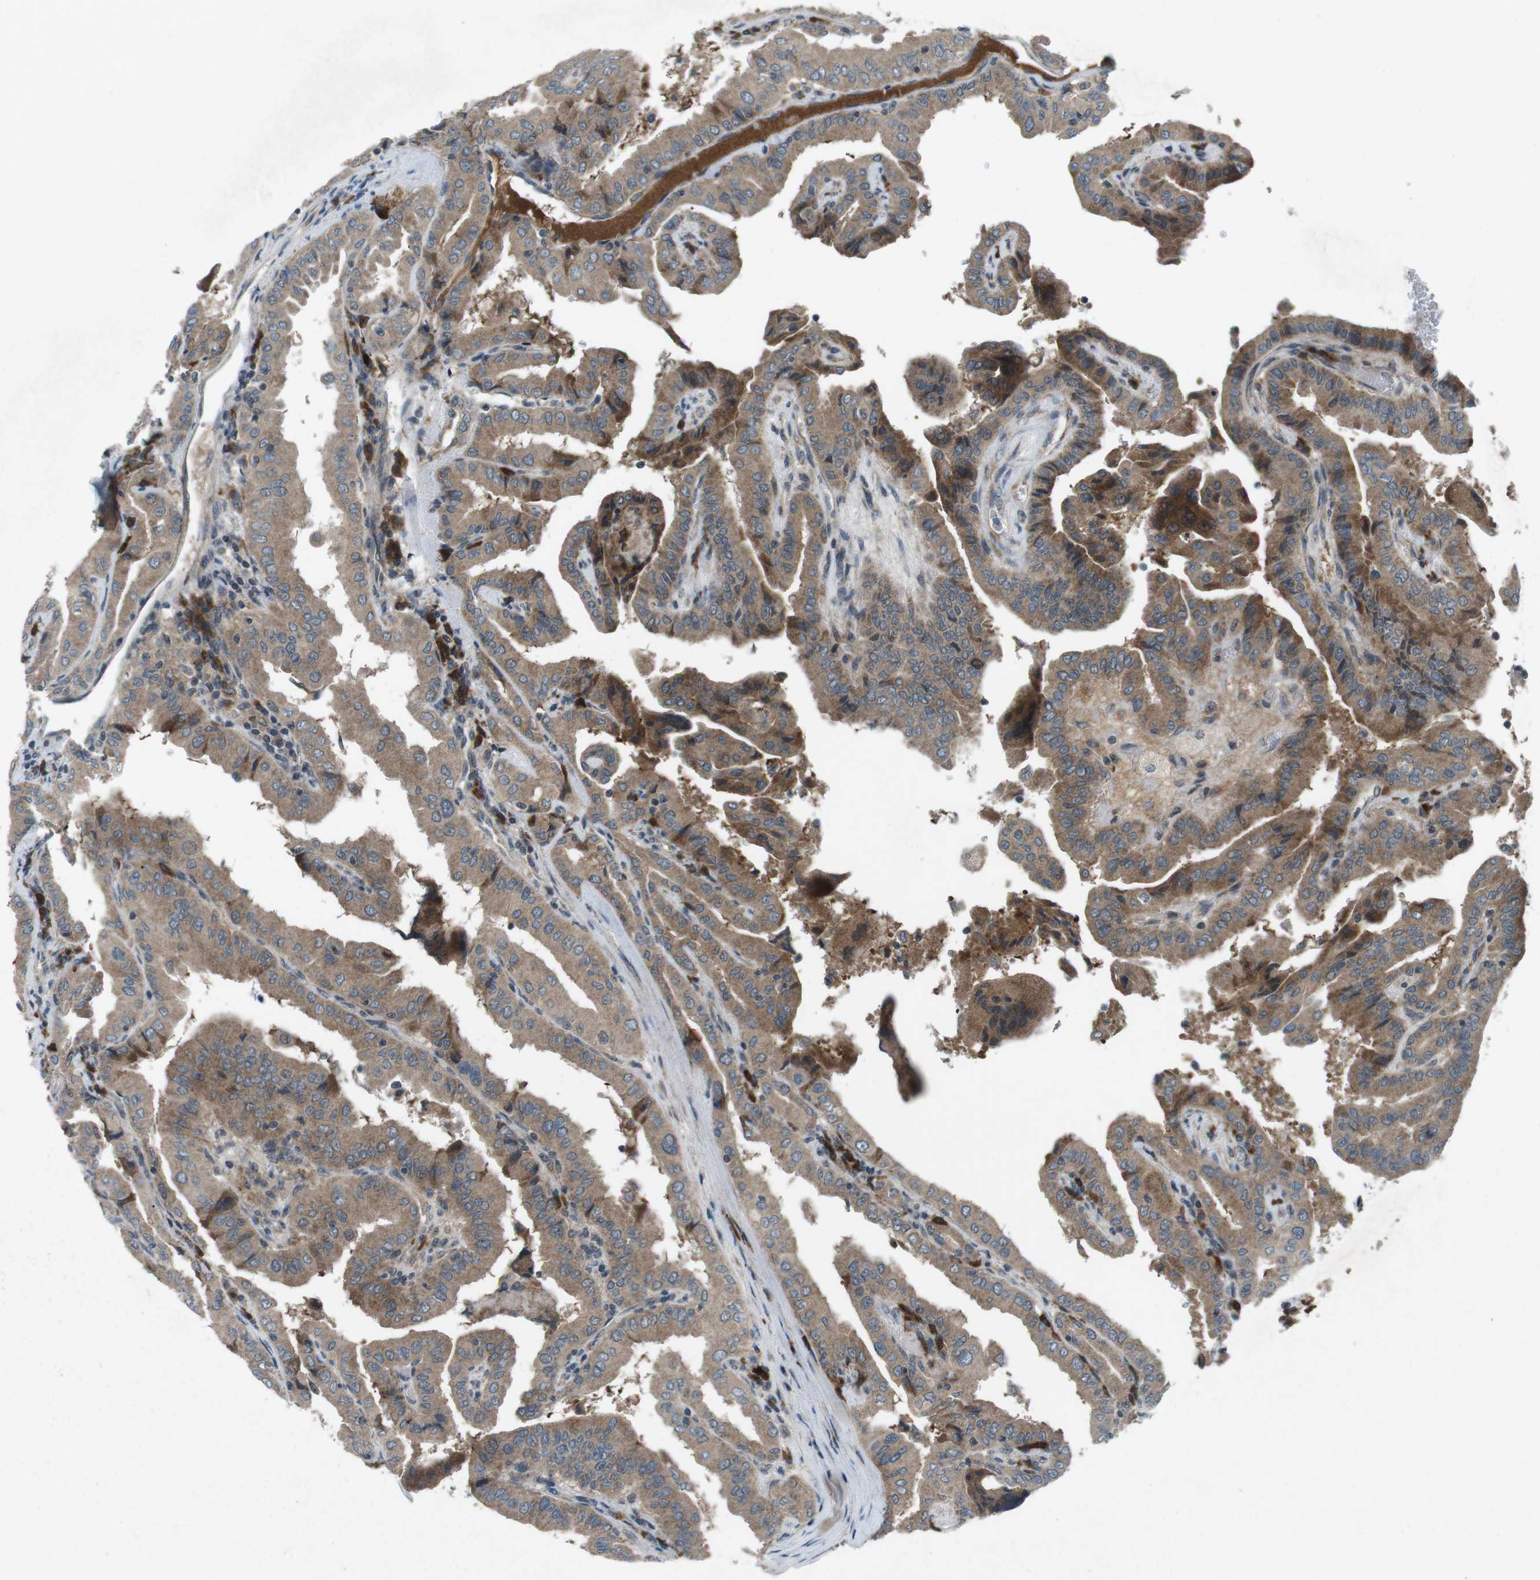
{"staining": {"intensity": "moderate", "quantity": ">75%", "location": "cytoplasmic/membranous"}, "tissue": "thyroid cancer", "cell_type": "Tumor cells", "image_type": "cancer", "snomed": [{"axis": "morphology", "description": "Papillary adenocarcinoma, NOS"}, {"axis": "topography", "description": "Thyroid gland"}], "caption": "Immunohistochemical staining of human thyroid cancer reveals moderate cytoplasmic/membranous protein staining in approximately >75% of tumor cells.", "gene": "CDK16", "patient": {"sex": "male", "age": 33}}